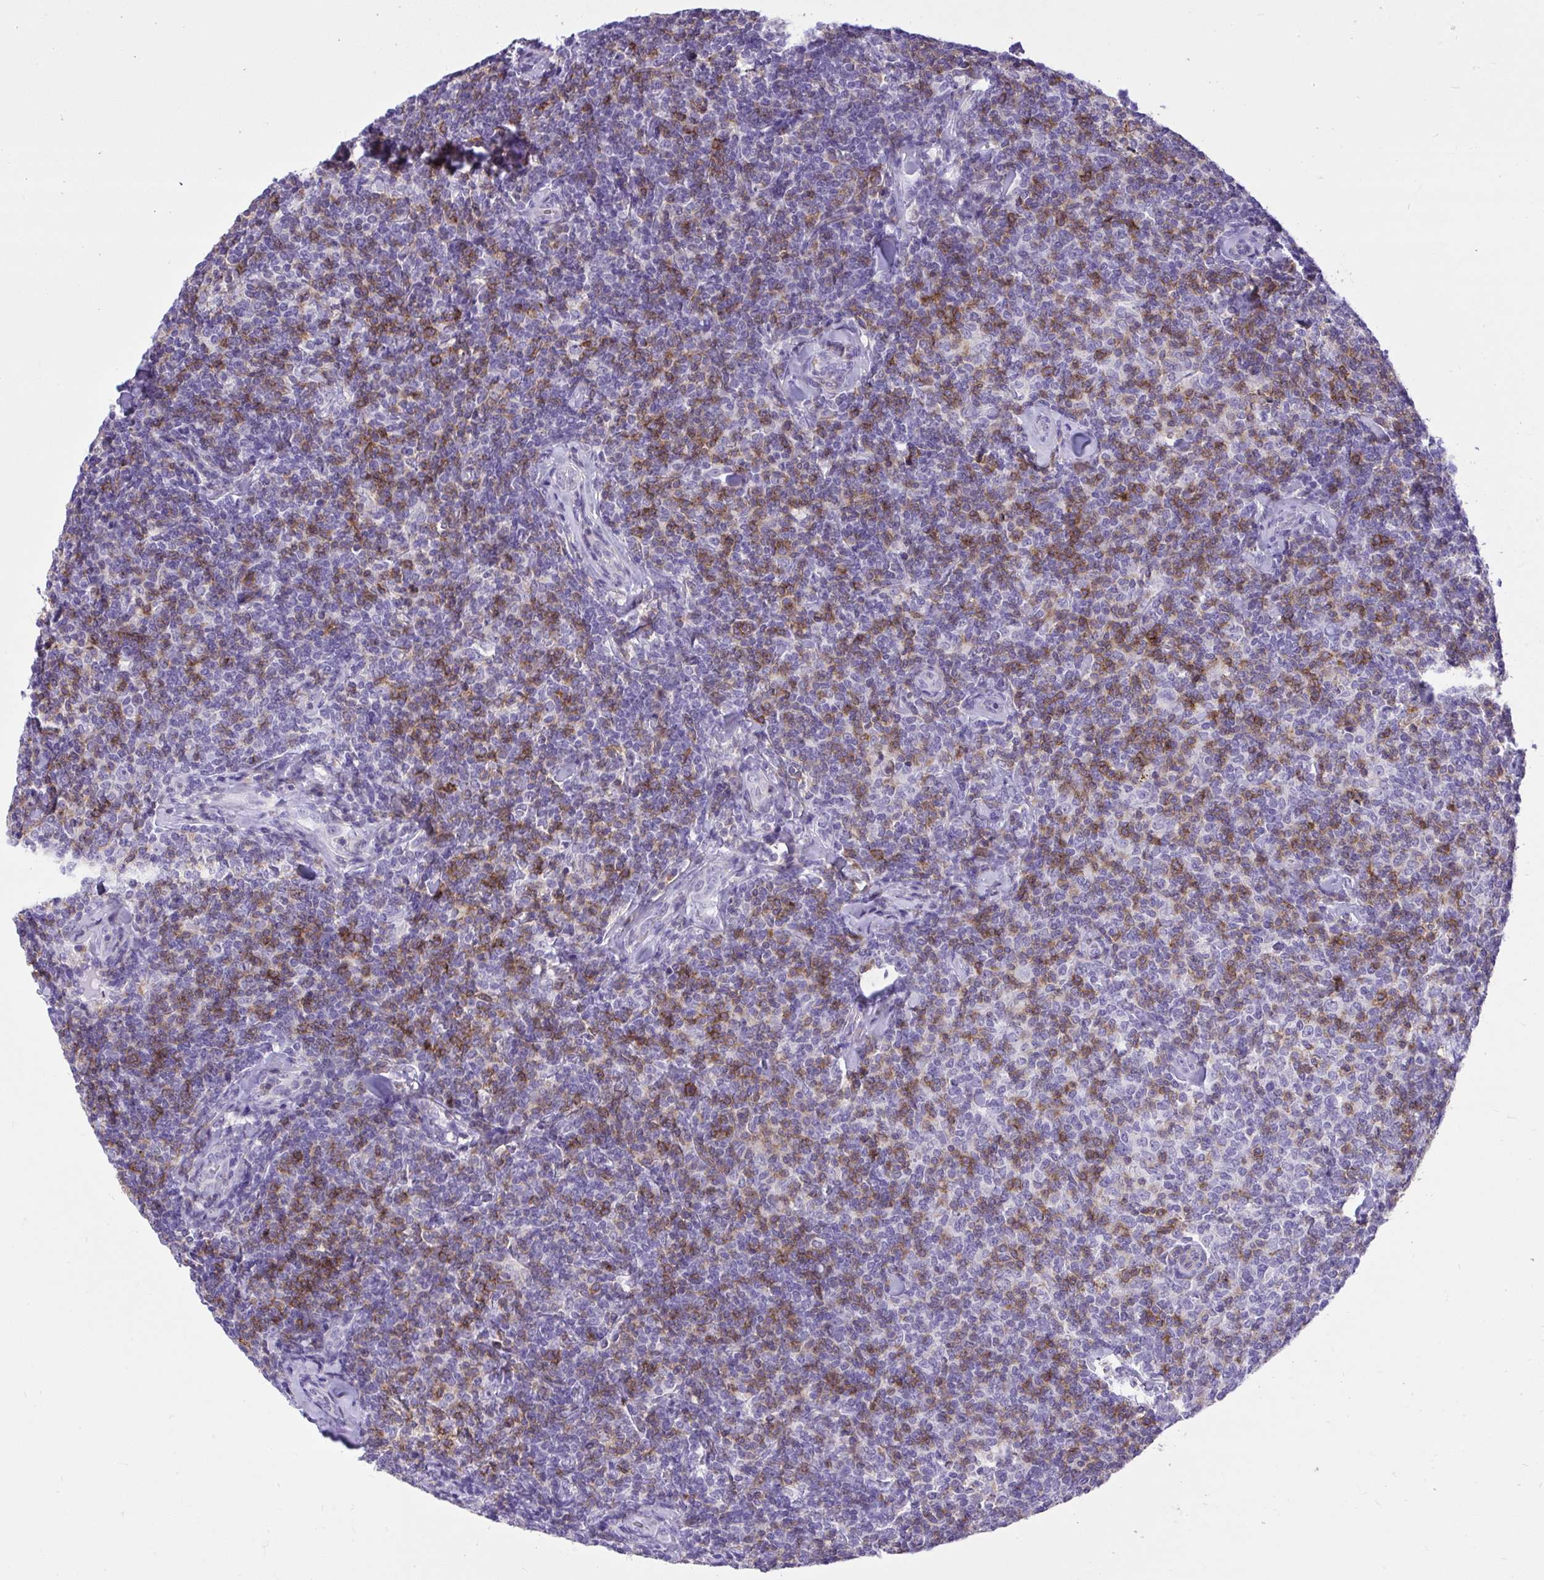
{"staining": {"intensity": "moderate", "quantity": "<25%", "location": "cytoplasmic/membranous"}, "tissue": "lymphoma", "cell_type": "Tumor cells", "image_type": "cancer", "snomed": [{"axis": "morphology", "description": "Malignant lymphoma, non-Hodgkin's type, Low grade"}, {"axis": "topography", "description": "Lymph node"}], "caption": "A brown stain shows moderate cytoplasmic/membranous positivity of a protein in human lymphoma tumor cells.", "gene": "GPRIN3", "patient": {"sex": "female", "age": 56}}